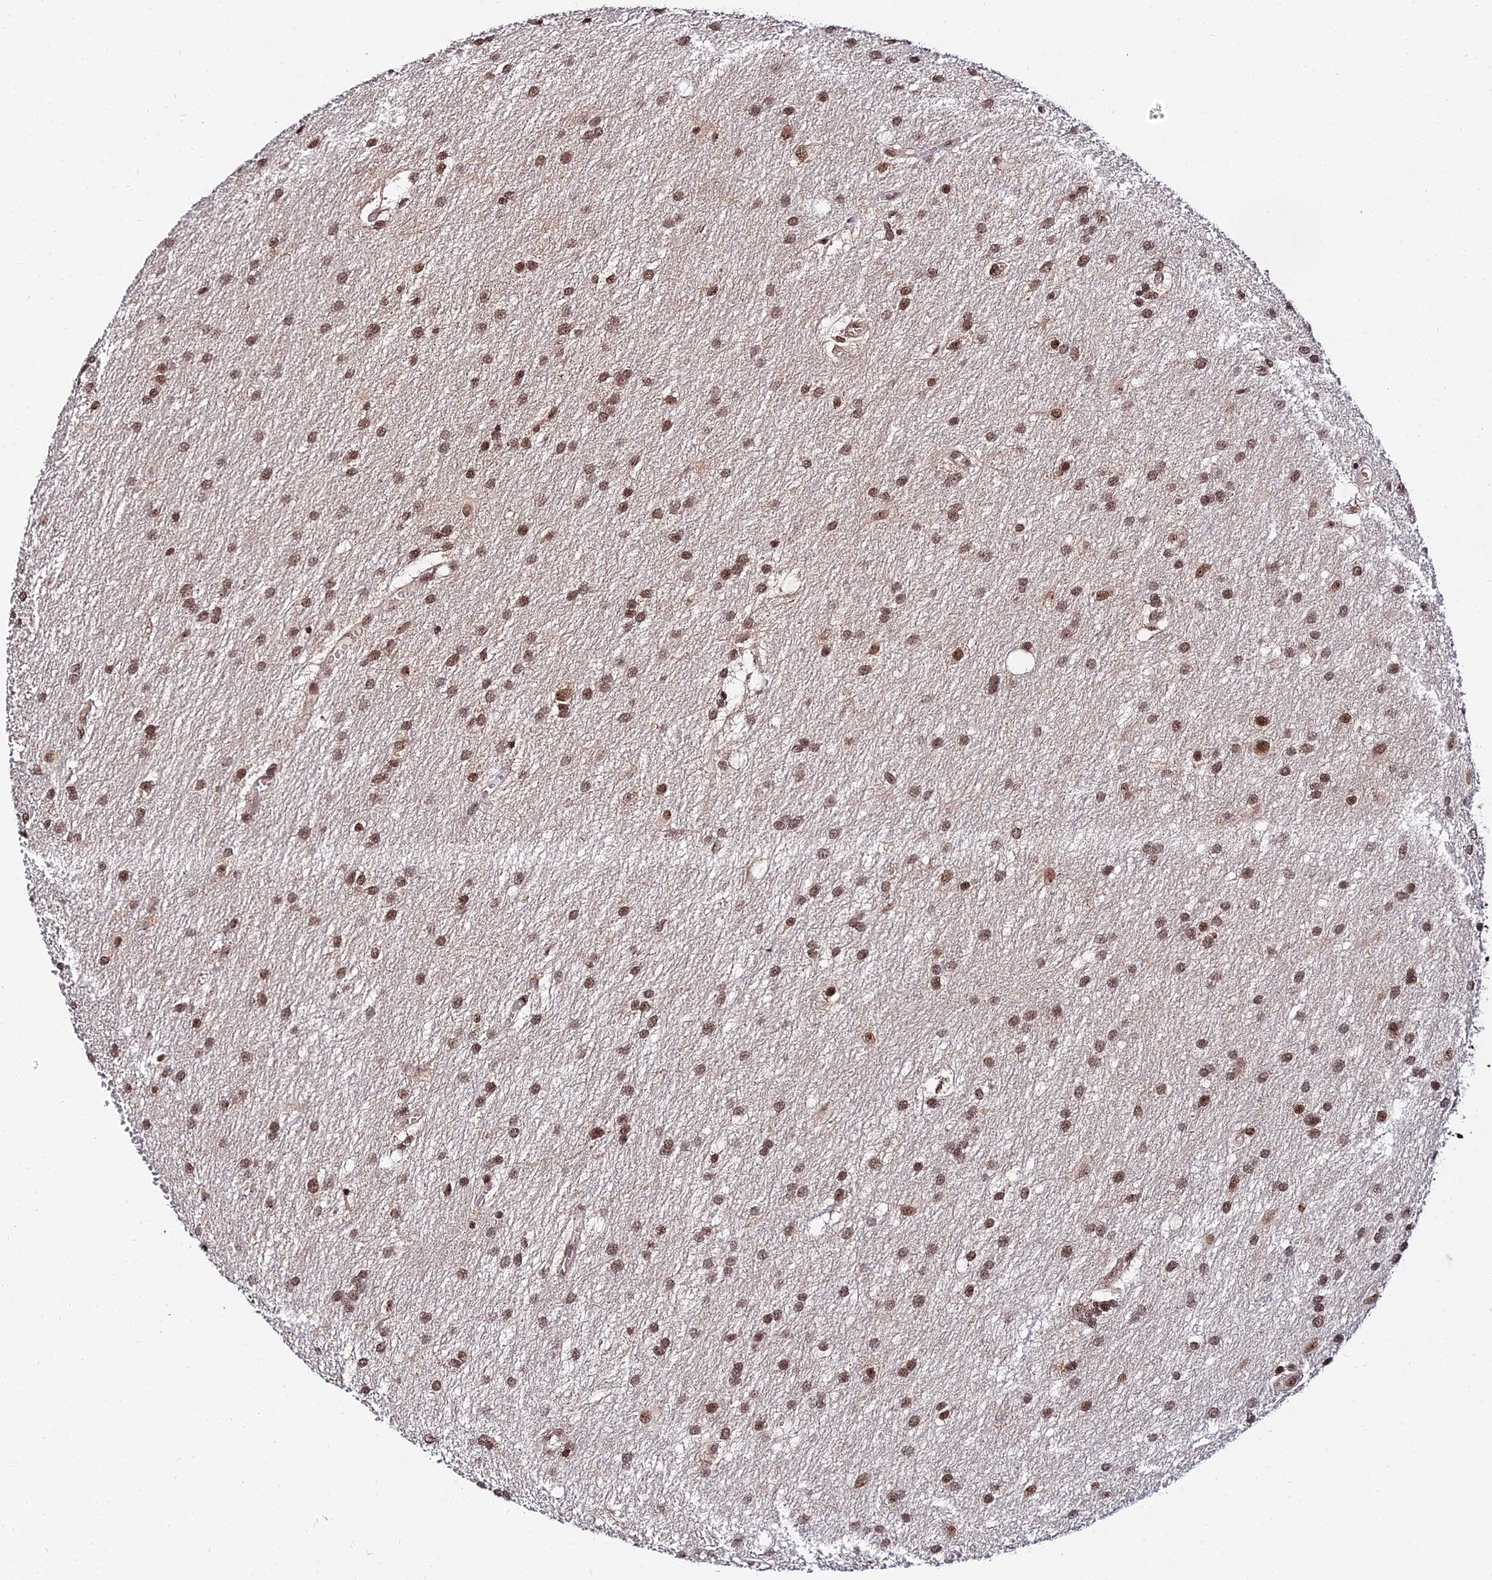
{"staining": {"intensity": "moderate", "quantity": ">75%", "location": "nuclear"}, "tissue": "glioma", "cell_type": "Tumor cells", "image_type": "cancer", "snomed": [{"axis": "morphology", "description": "Glioma, malignant, Low grade"}, {"axis": "topography", "description": "Brain"}], "caption": "Glioma stained for a protein displays moderate nuclear positivity in tumor cells. (DAB (3,3'-diaminobenzidine) IHC, brown staining for protein, blue staining for nuclei).", "gene": "EXOSC3", "patient": {"sex": "male", "age": 66}}